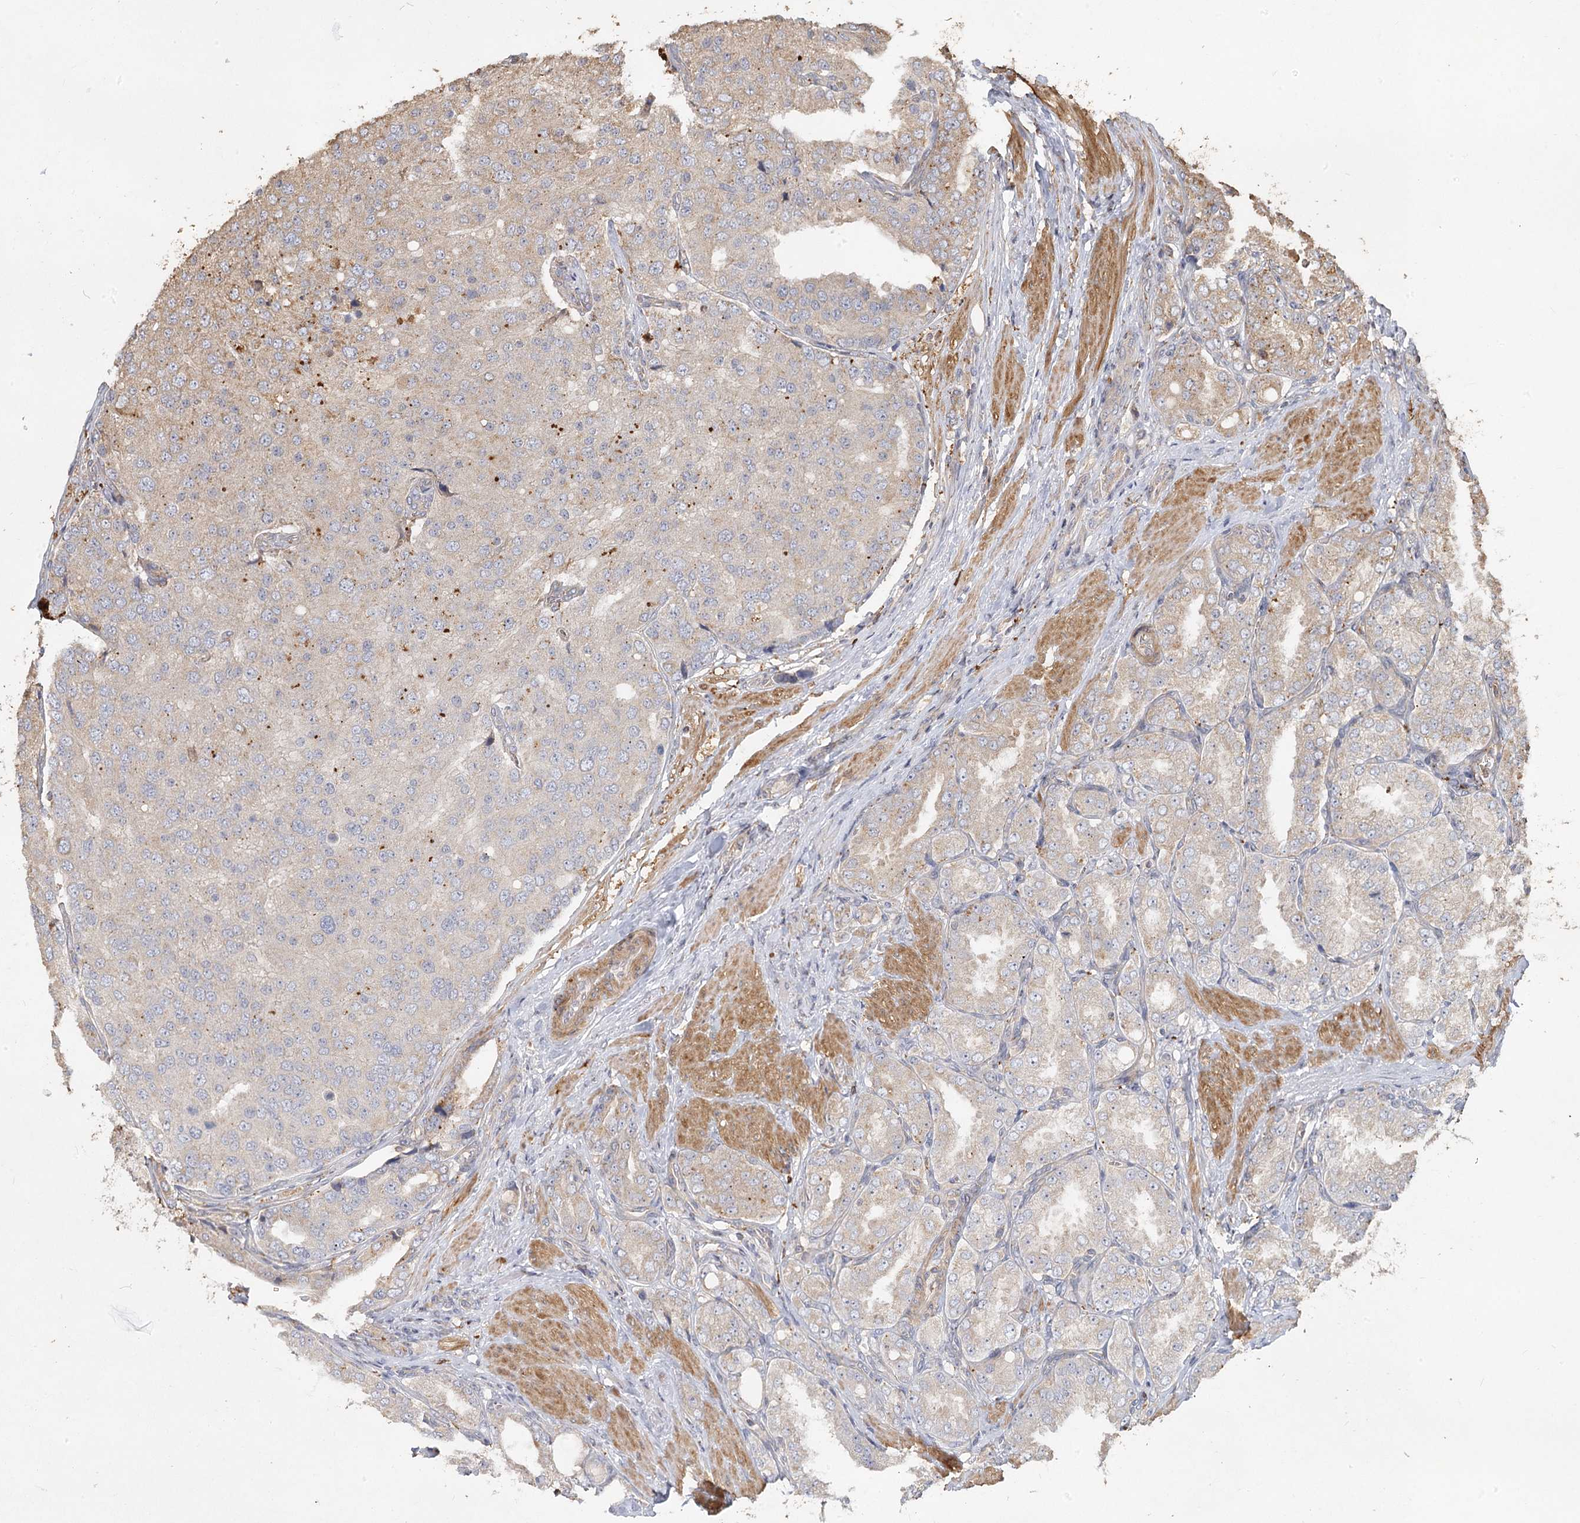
{"staining": {"intensity": "weak", "quantity": "25%-75%", "location": "cytoplasmic/membranous"}, "tissue": "prostate cancer", "cell_type": "Tumor cells", "image_type": "cancer", "snomed": [{"axis": "morphology", "description": "Adenocarcinoma, High grade"}, {"axis": "topography", "description": "Prostate"}], "caption": "Immunohistochemistry (IHC) staining of adenocarcinoma (high-grade) (prostate), which shows low levels of weak cytoplasmic/membranous positivity in approximately 25%-75% of tumor cells indicating weak cytoplasmic/membranous protein staining. The staining was performed using DAB (brown) for protein detection and nuclei were counterstained in hematoxylin (blue).", "gene": "PIK3C2A", "patient": {"sex": "male", "age": 50}}